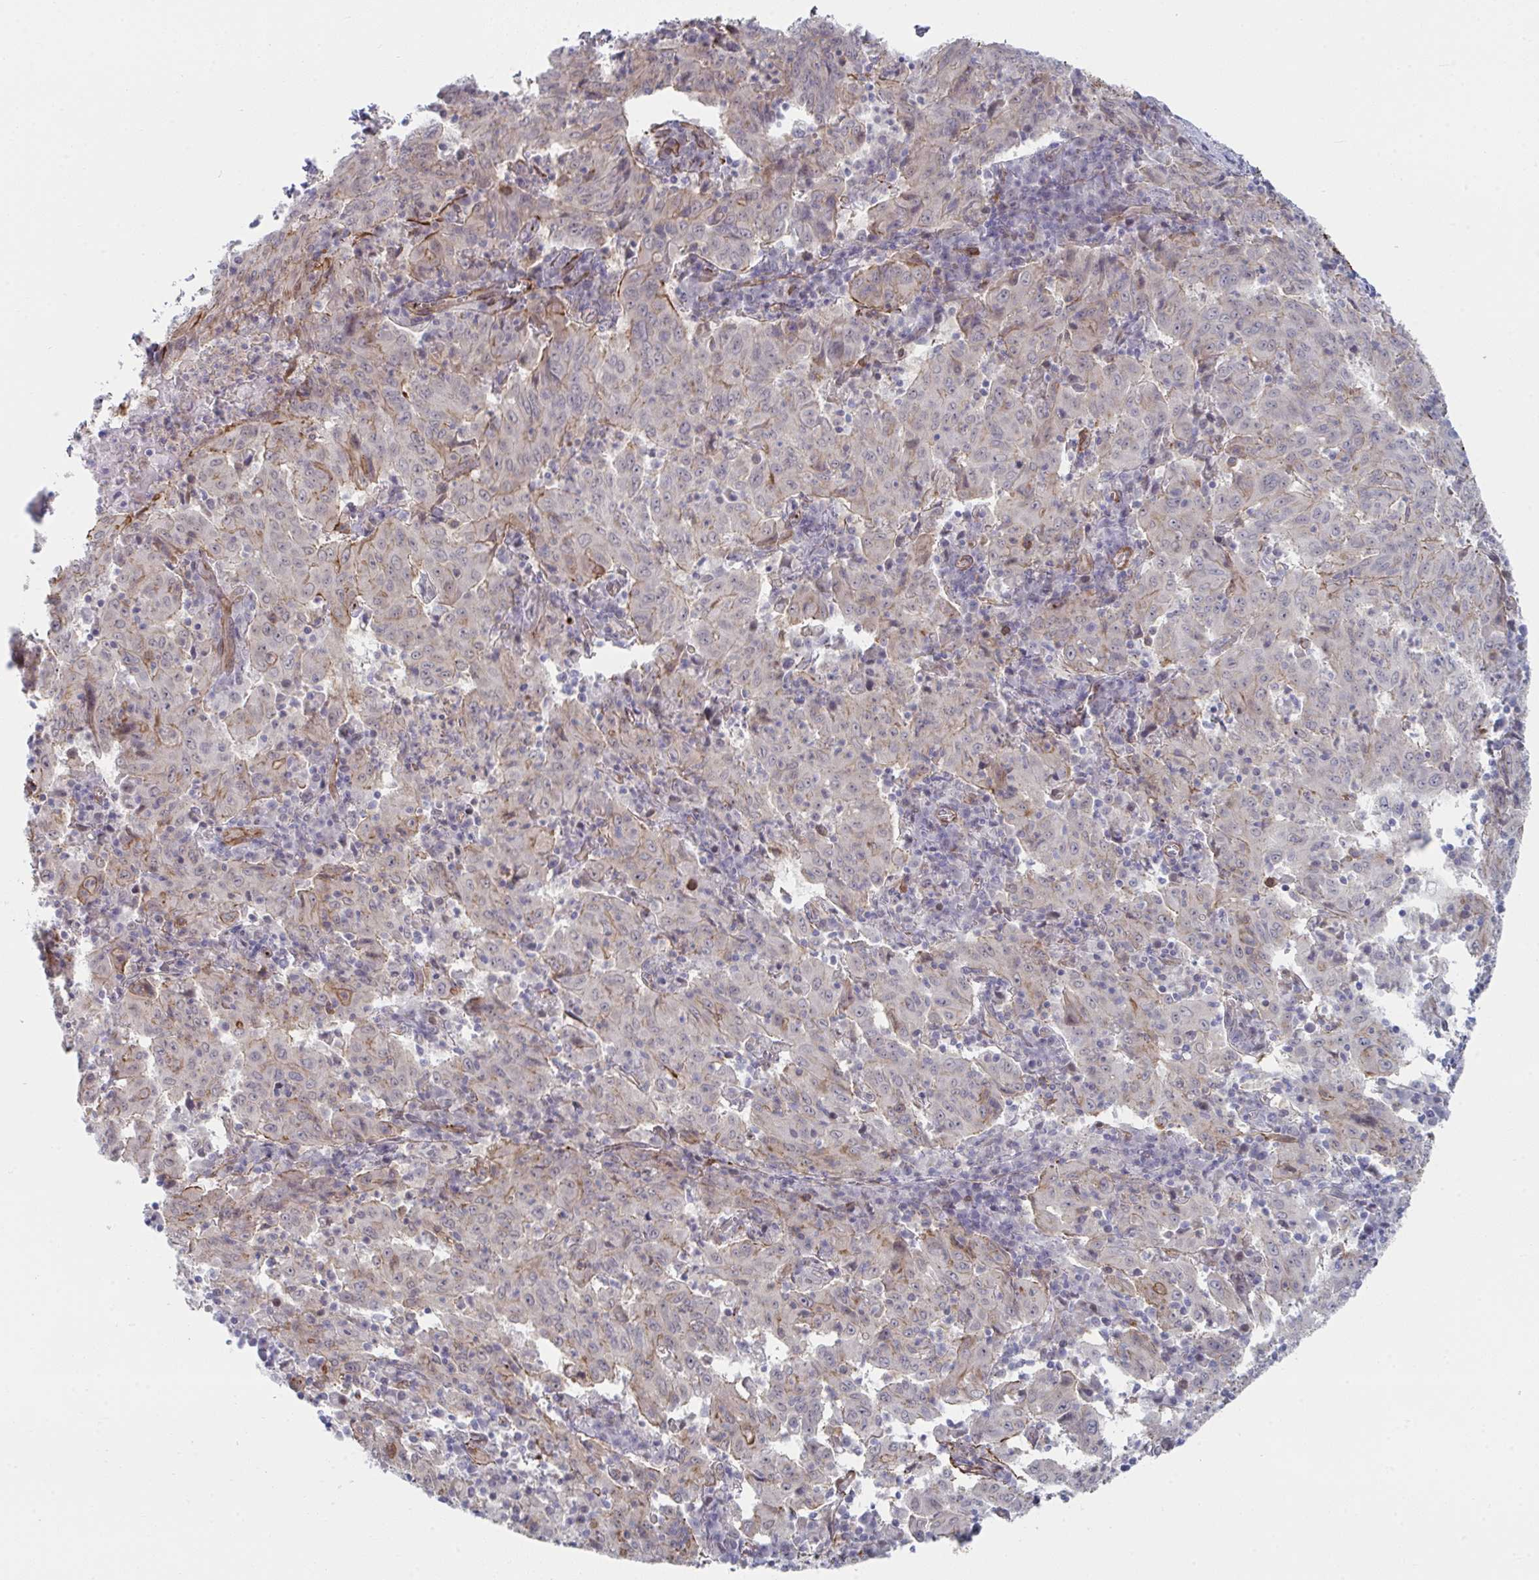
{"staining": {"intensity": "weak", "quantity": "<25%", "location": "cytoplasmic/membranous"}, "tissue": "pancreatic cancer", "cell_type": "Tumor cells", "image_type": "cancer", "snomed": [{"axis": "morphology", "description": "Adenocarcinoma, NOS"}, {"axis": "topography", "description": "Pancreas"}], "caption": "Human adenocarcinoma (pancreatic) stained for a protein using immunohistochemistry (IHC) displays no staining in tumor cells.", "gene": "NEURL4", "patient": {"sex": "male", "age": 63}}